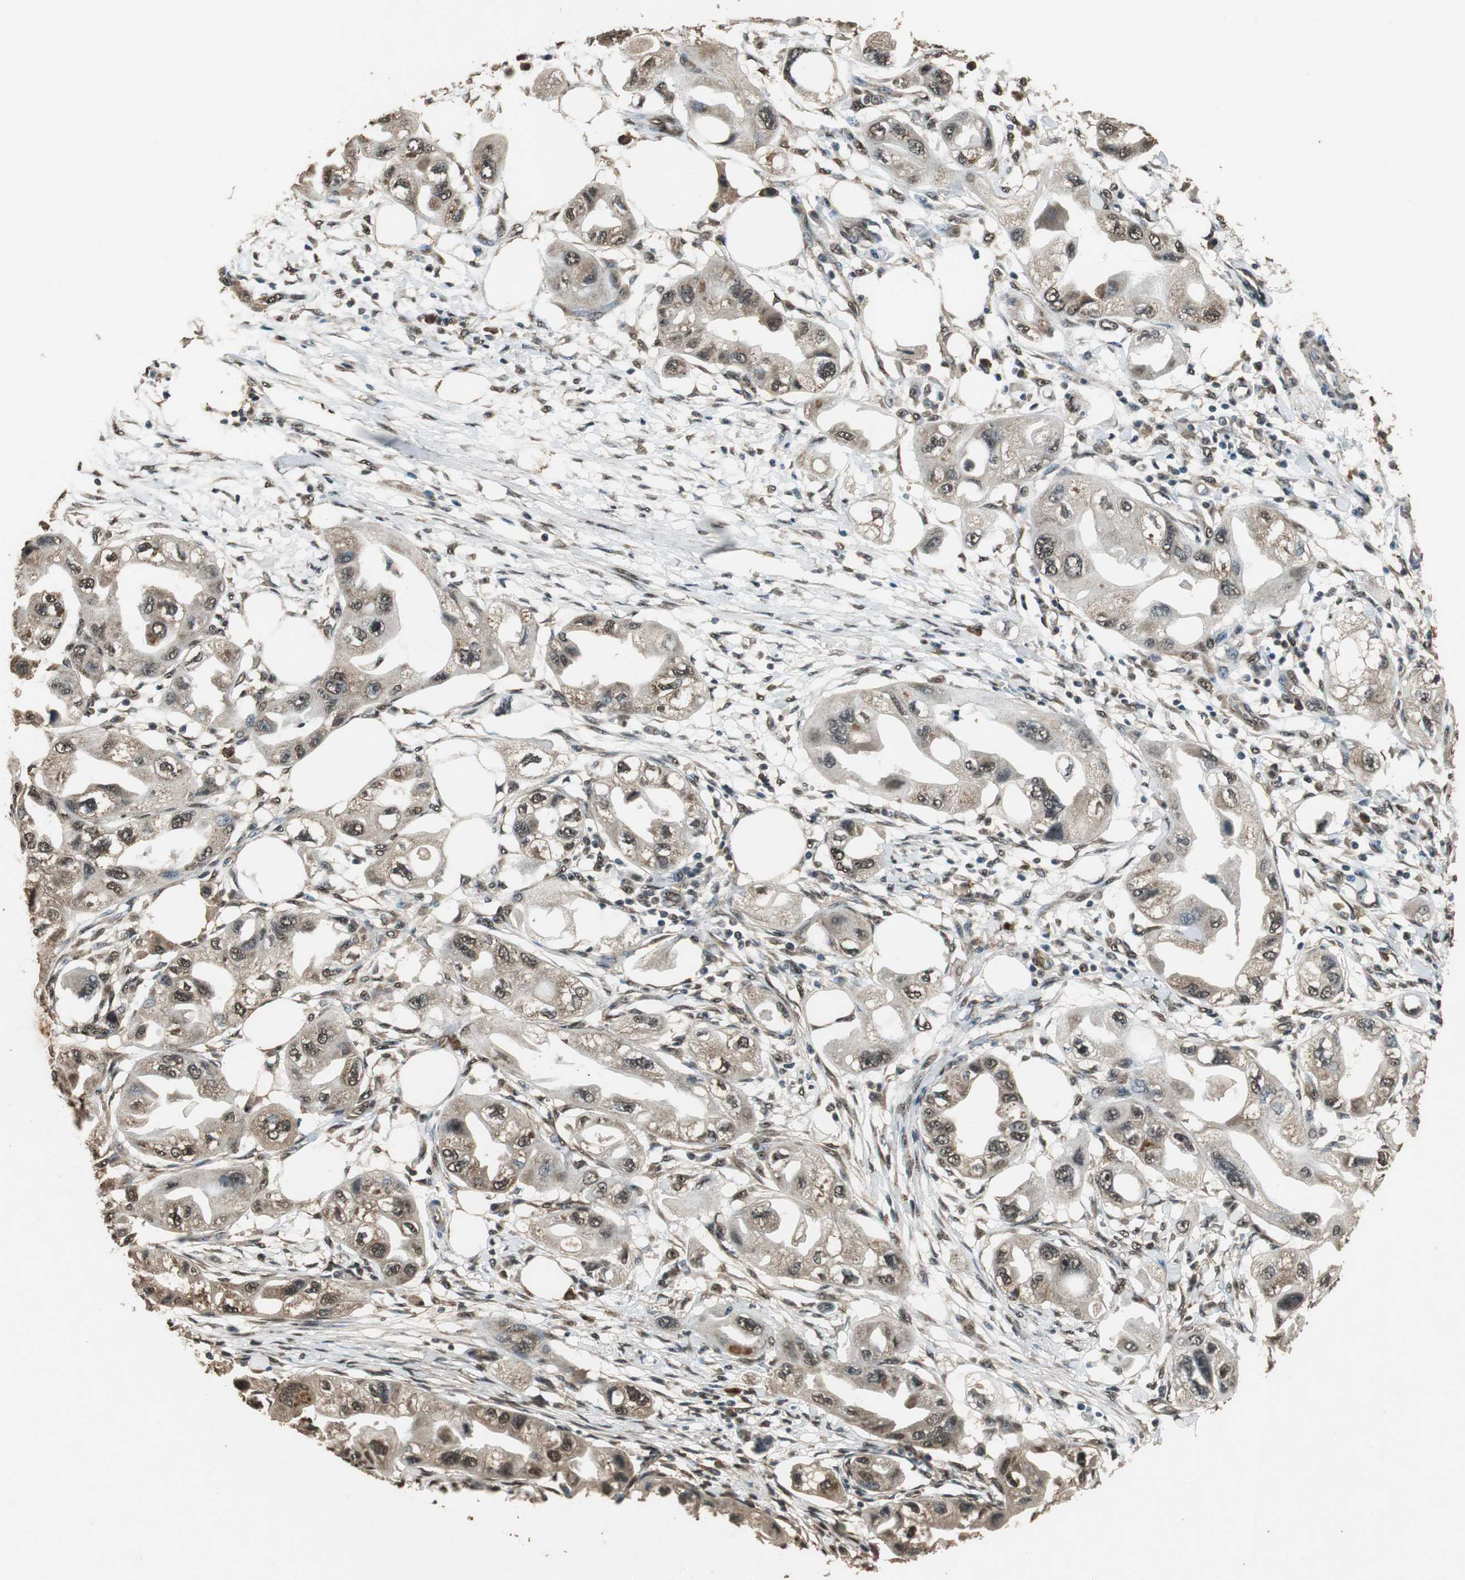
{"staining": {"intensity": "moderate", "quantity": ">75%", "location": "cytoplasmic/membranous,nuclear"}, "tissue": "endometrial cancer", "cell_type": "Tumor cells", "image_type": "cancer", "snomed": [{"axis": "morphology", "description": "Adenocarcinoma, NOS"}, {"axis": "topography", "description": "Endometrium"}], "caption": "Endometrial cancer (adenocarcinoma) was stained to show a protein in brown. There is medium levels of moderate cytoplasmic/membranous and nuclear expression in about >75% of tumor cells.", "gene": "PPP1R13B", "patient": {"sex": "female", "age": 67}}